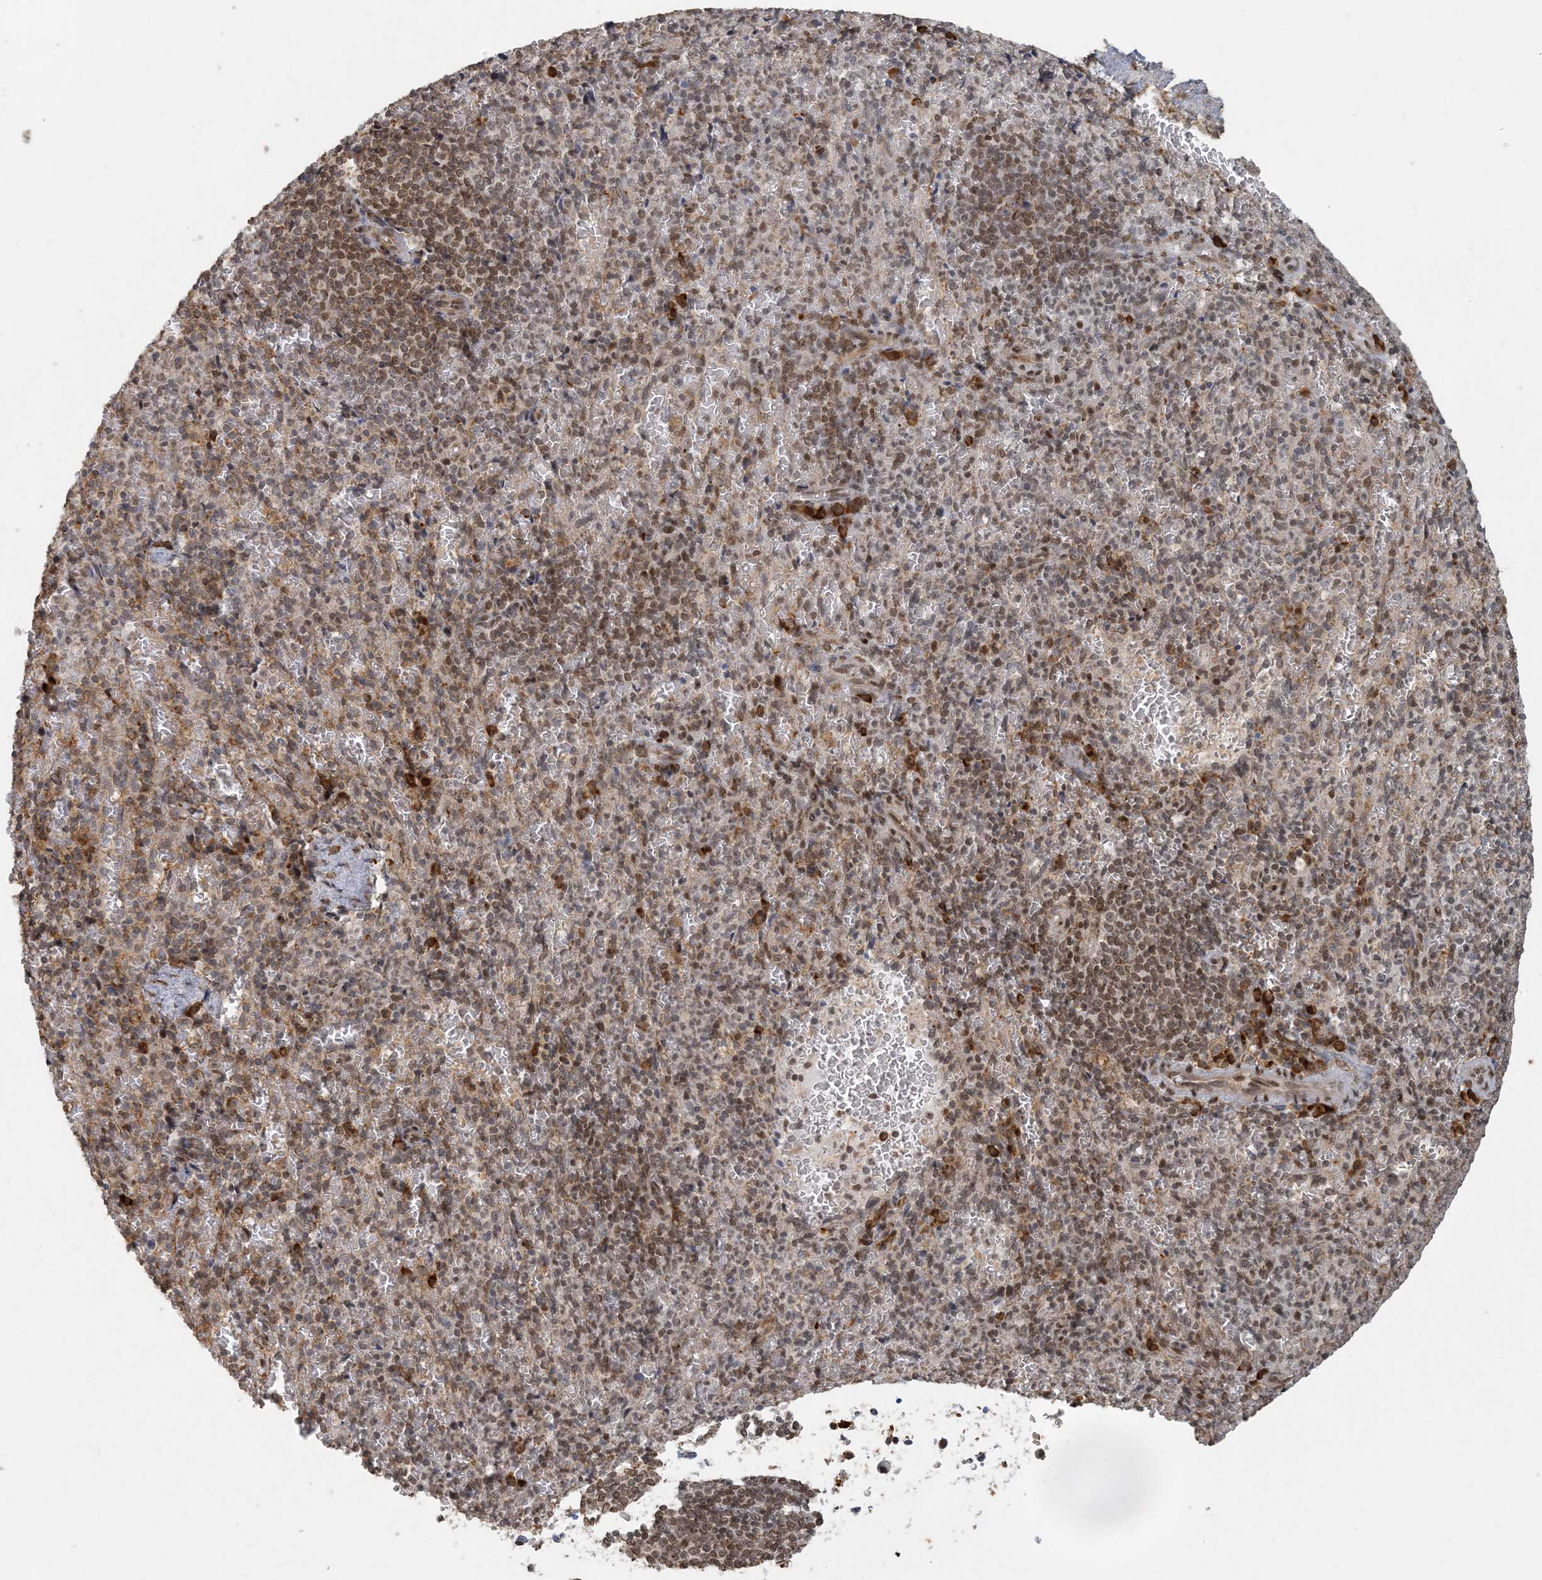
{"staining": {"intensity": "moderate", "quantity": "25%-75%", "location": "nuclear"}, "tissue": "spleen", "cell_type": "Cells in red pulp", "image_type": "normal", "snomed": [{"axis": "morphology", "description": "Normal tissue, NOS"}, {"axis": "topography", "description": "Spleen"}], "caption": "Brown immunohistochemical staining in unremarkable spleen reveals moderate nuclear expression in approximately 25%-75% of cells in red pulp.", "gene": "AK9", "patient": {"sex": "female", "age": 74}}